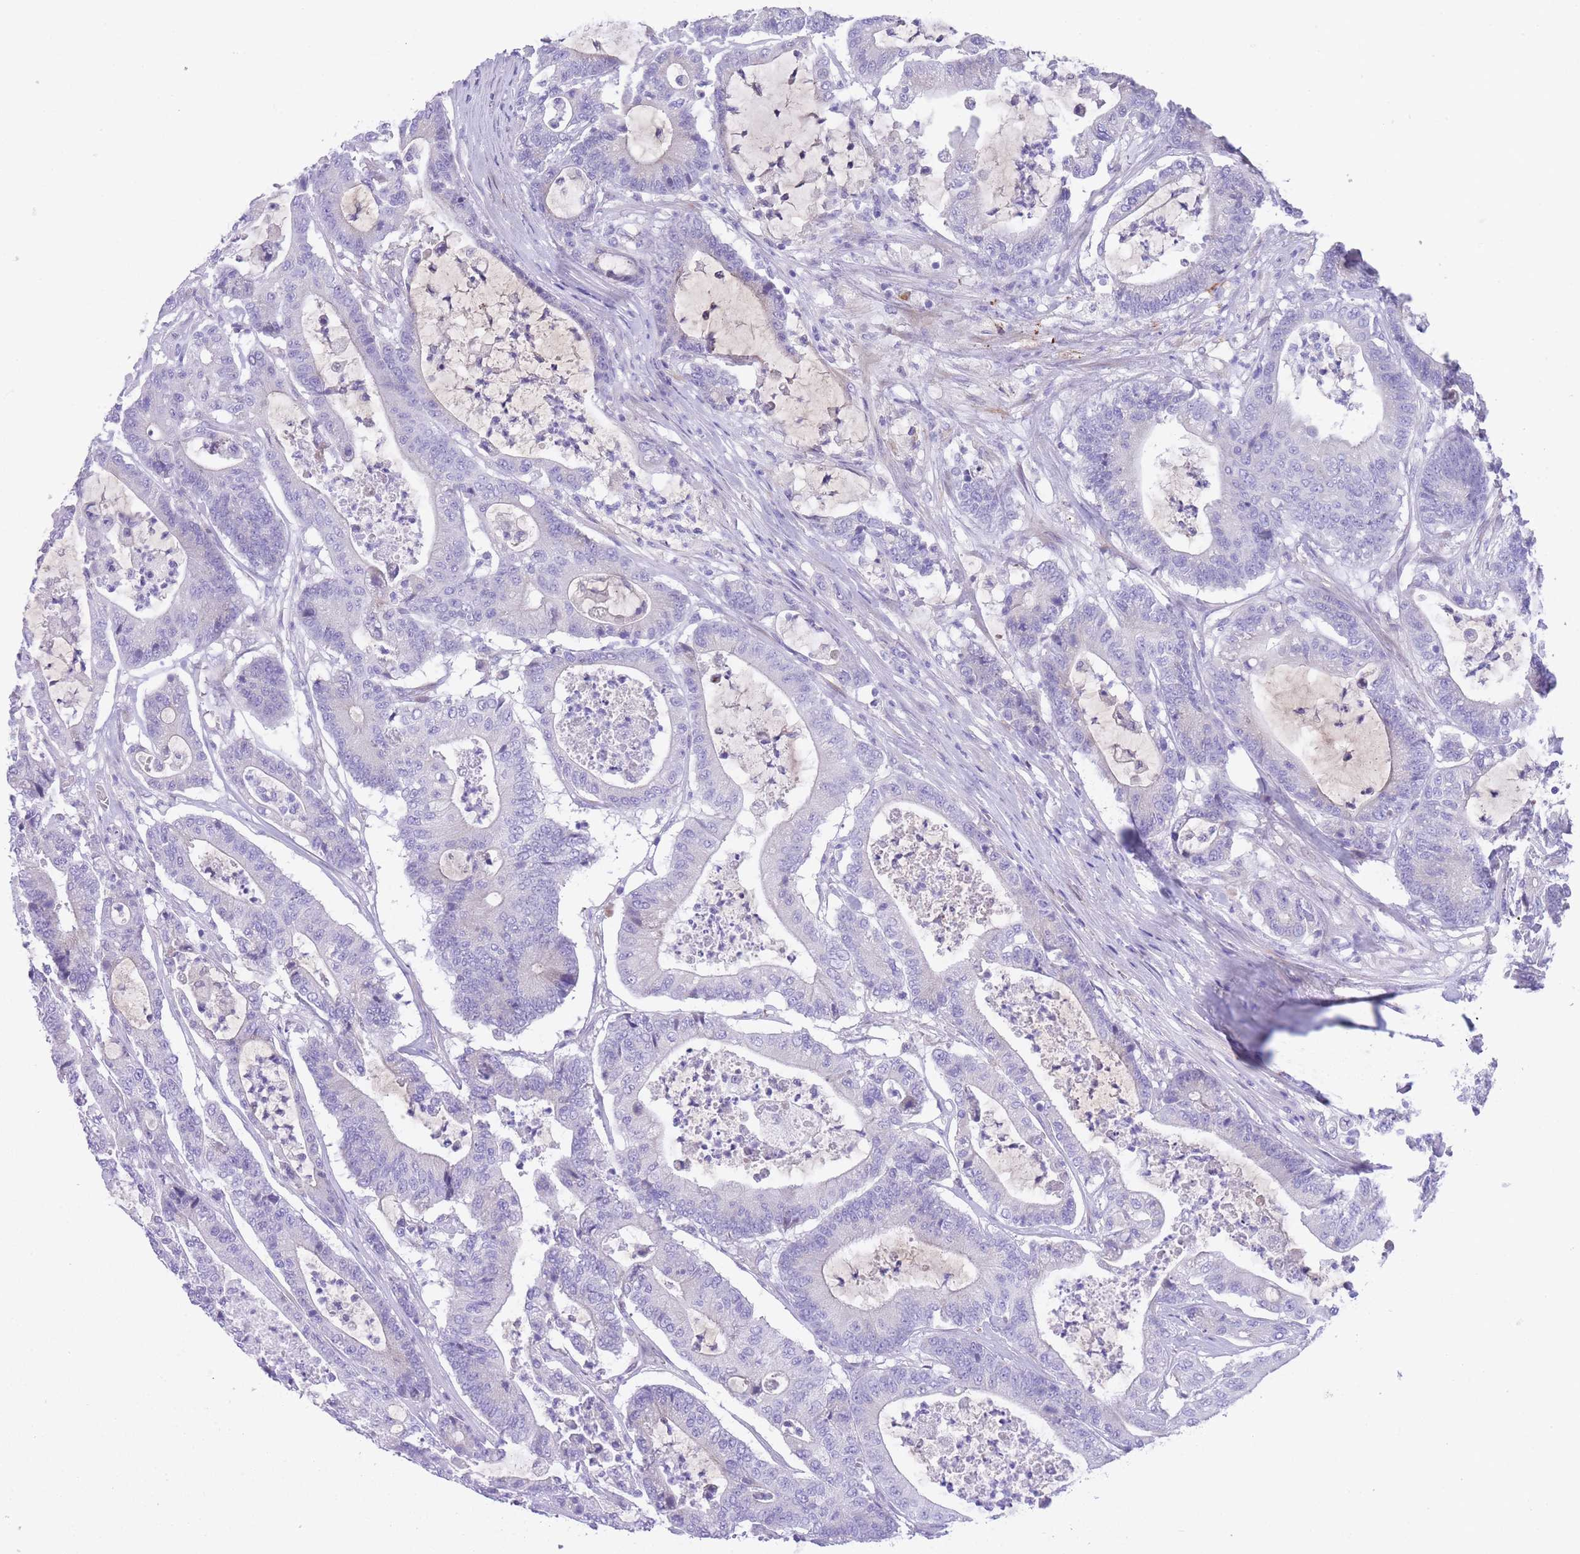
{"staining": {"intensity": "negative", "quantity": "none", "location": "none"}, "tissue": "colorectal cancer", "cell_type": "Tumor cells", "image_type": "cancer", "snomed": [{"axis": "morphology", "description": "Adenocarcinoma, NOS"}, {"axis": "topography", "description": "Colon"}], "caption": "Colorectal adenocarcinoma stained for a protein using immunohistochemistry (IHC) reveals no positivity tumor cells.", "gene": "QTRT1", "patient": {"sex": "female", "age": 84}}